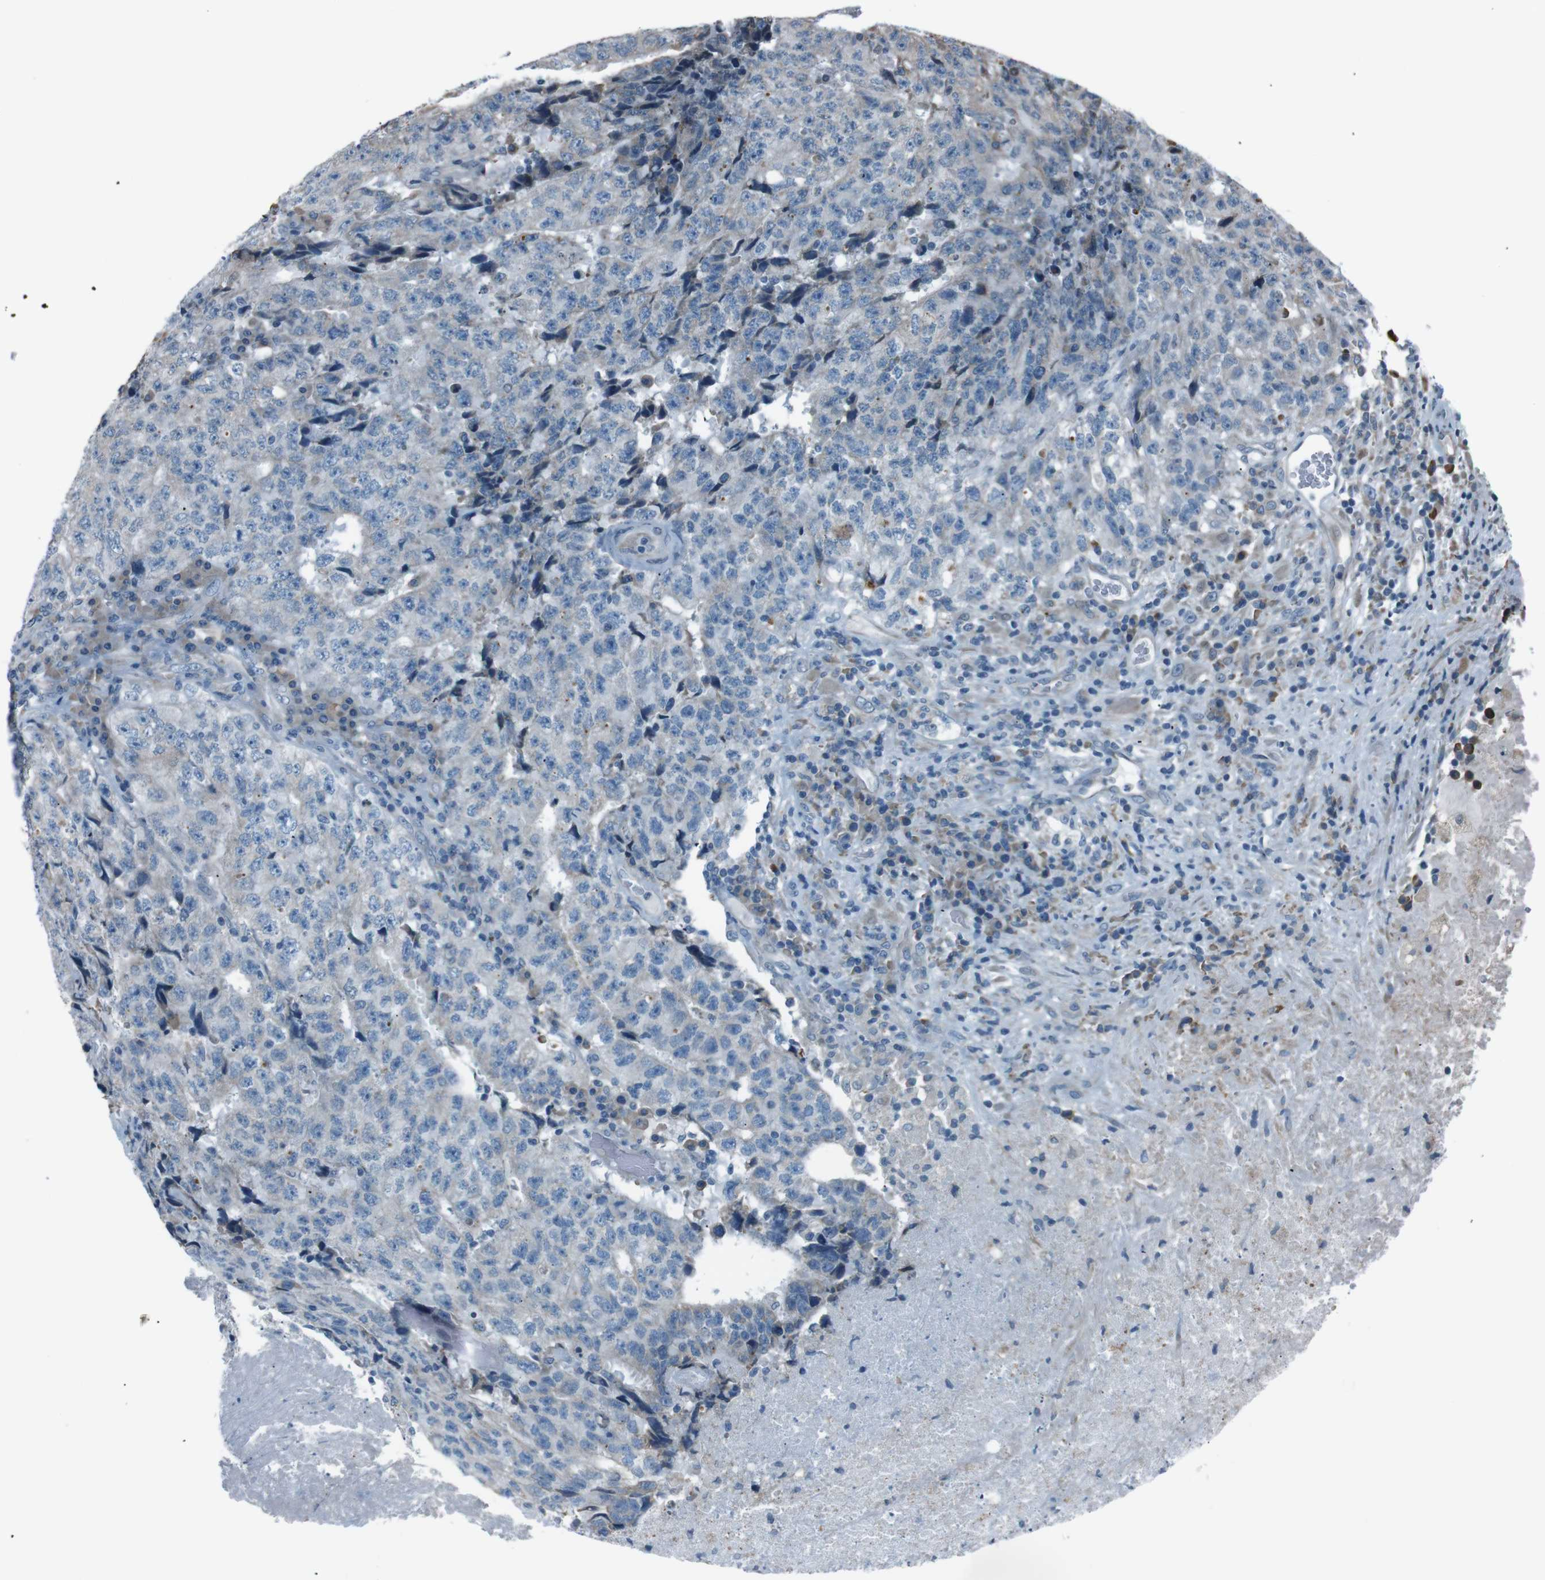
{"staining": {"intensity": "moderate", "quantity": "<25%", "location": "cytoplasmic/membranous"}, "tissue": "testis cancer", "cell_type": "Tumor cells", "image_type": "cancer", "snomed": [{"axis": "morphology", "description": "Necrosis, NOS"}, {"axis": "morphology", "description": "Carcinoma, Embryonal, NOS"}, {"axis": "topography", "description": "Testis"}], "caption": "Testis cancer stained with DAB immunohistochemistry (IHC) demonstrates low levels of moderate cytoplasmic/membranous expression in about <25% of tumor cells.", "gene": "SIGMAR1", "patient": {"sex": "male", "age": 19}}